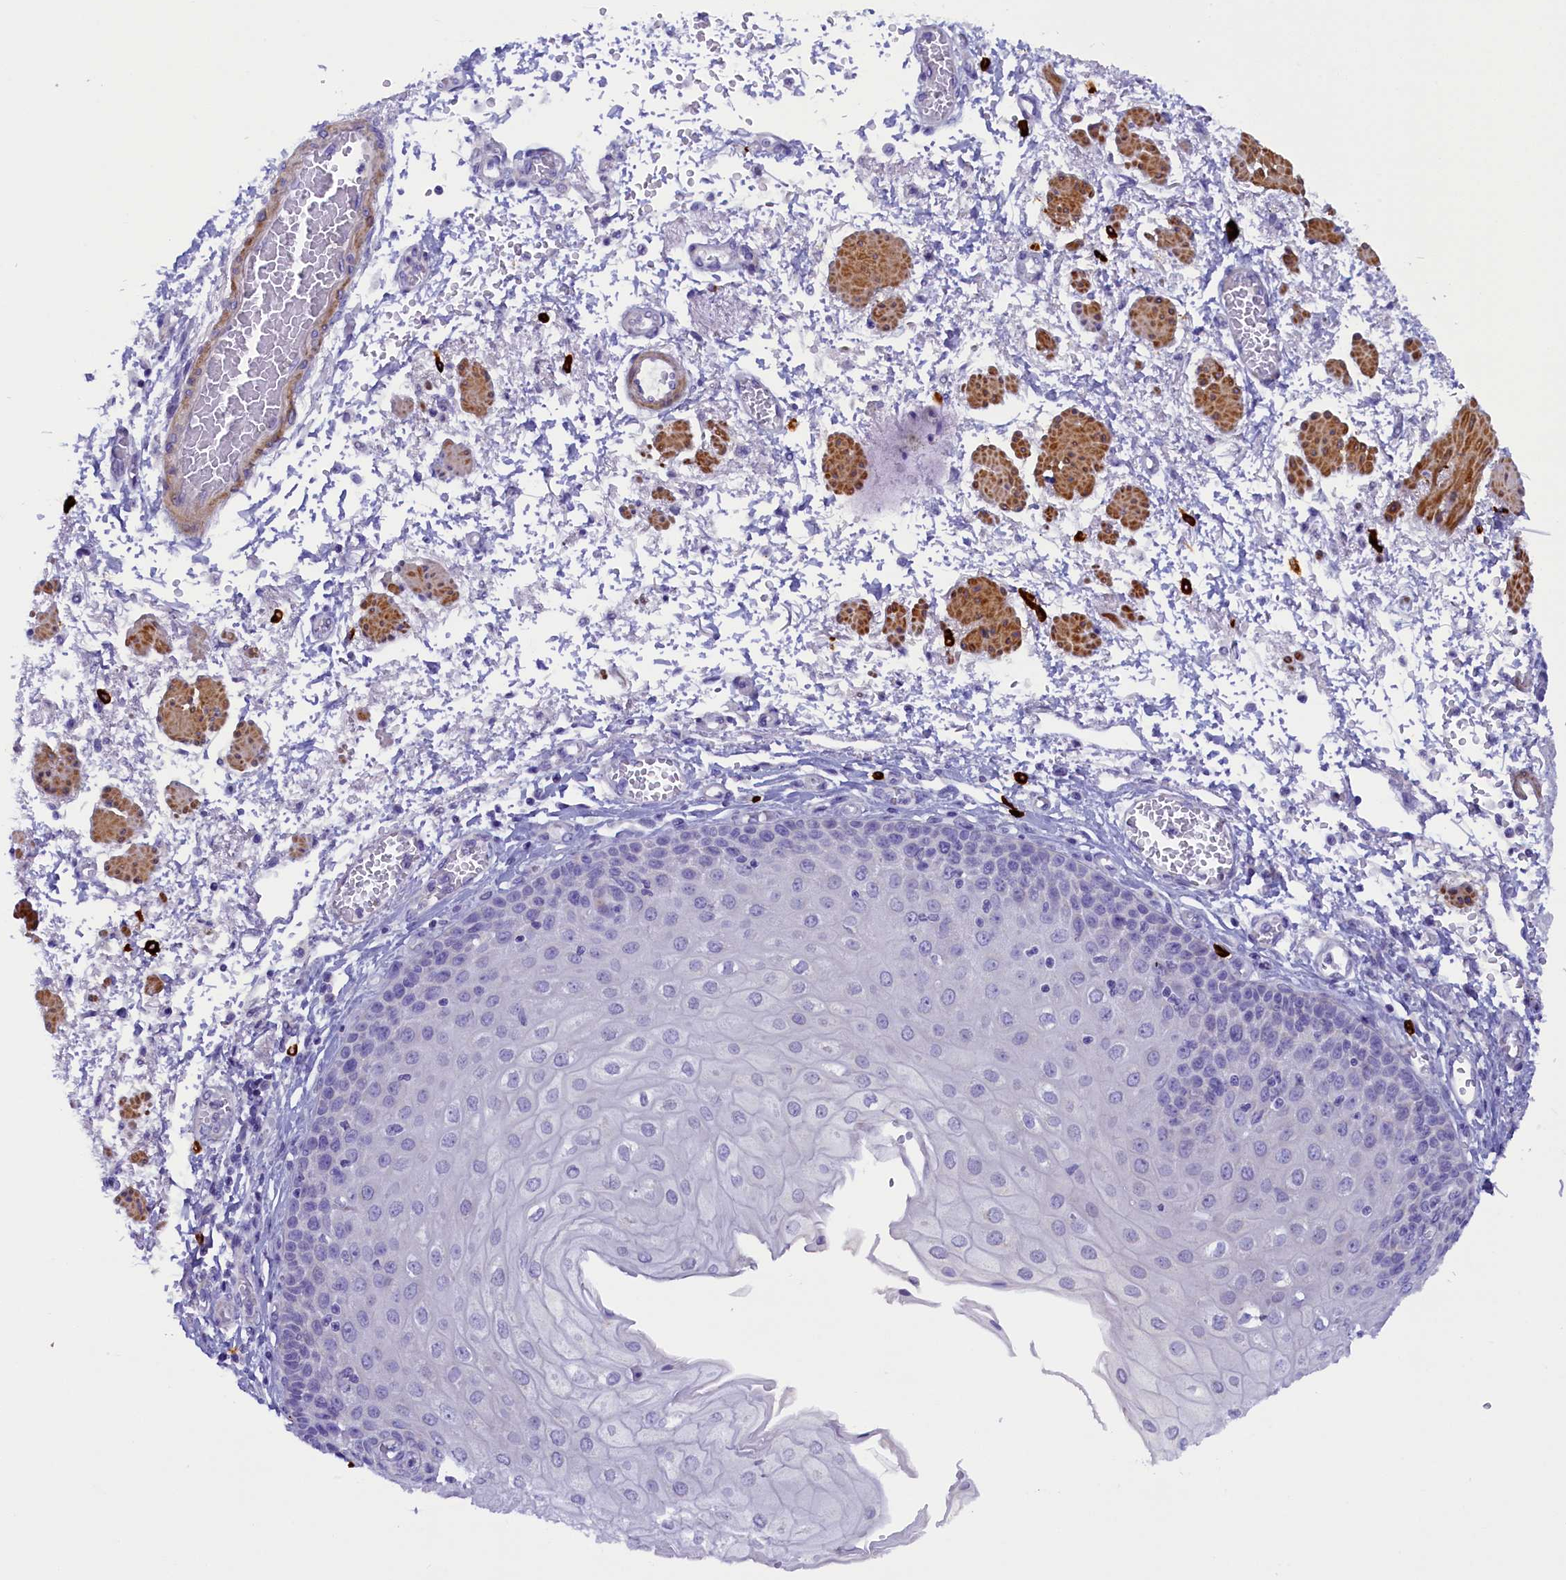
{"staining": {"intensity": "negative", "quantity": "none", "location": "none"}, "tissue": "esophagus", "cell_type": "Squamous epithelial cells", "image_type": "normal", "snomed": [{"axis": "morphology", "description": "Normal tissue, NOS"}, {"axis": "topography", "description": "Esophagus"}], "caption": "This is an IHC histopathology image of normal human esophagus. There is no expression in squamous epithelial cells.", "gene": "RTTN", "patient": {"sex": "male", "age": 81}}